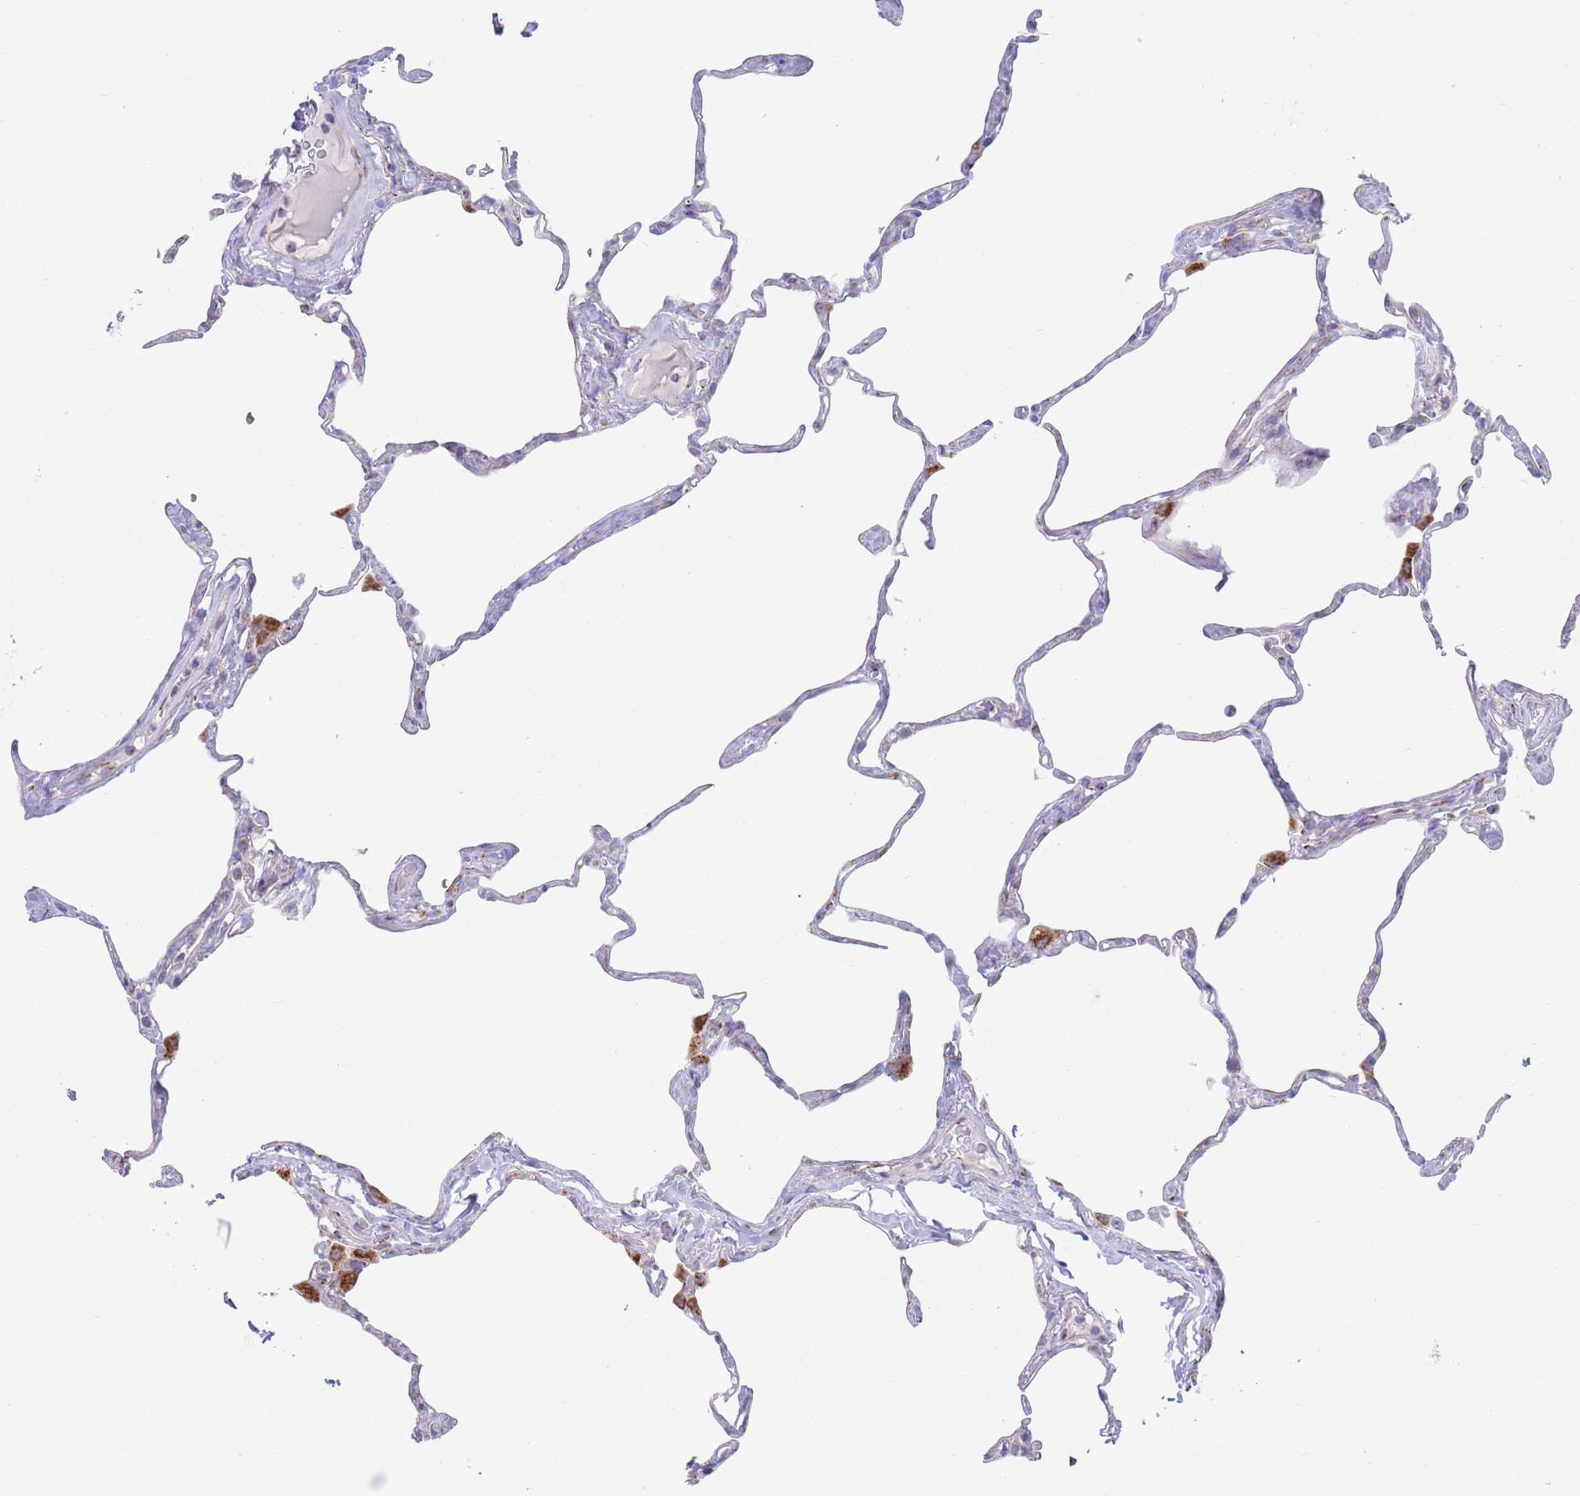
{"staining": {"intensity": "negative", "quantity": "none", "location": "none"}, "tissue": "lung", "cell_type": "Alveolar cells", "image_type": "normal", "snomed": [{"axis": "morphology", "description": "Normal tissue, NOS"}, {"axis": "topography", "description": "Lung"}], "caption": "This micrograph is of benign lung stained with immunohistochemistry to label a protein in brown with the nuclei are counter-stained blue. There is no positivity in alveolar cells.", "gene": "MPND", "patient": {"sex": "male", "age": 65}}